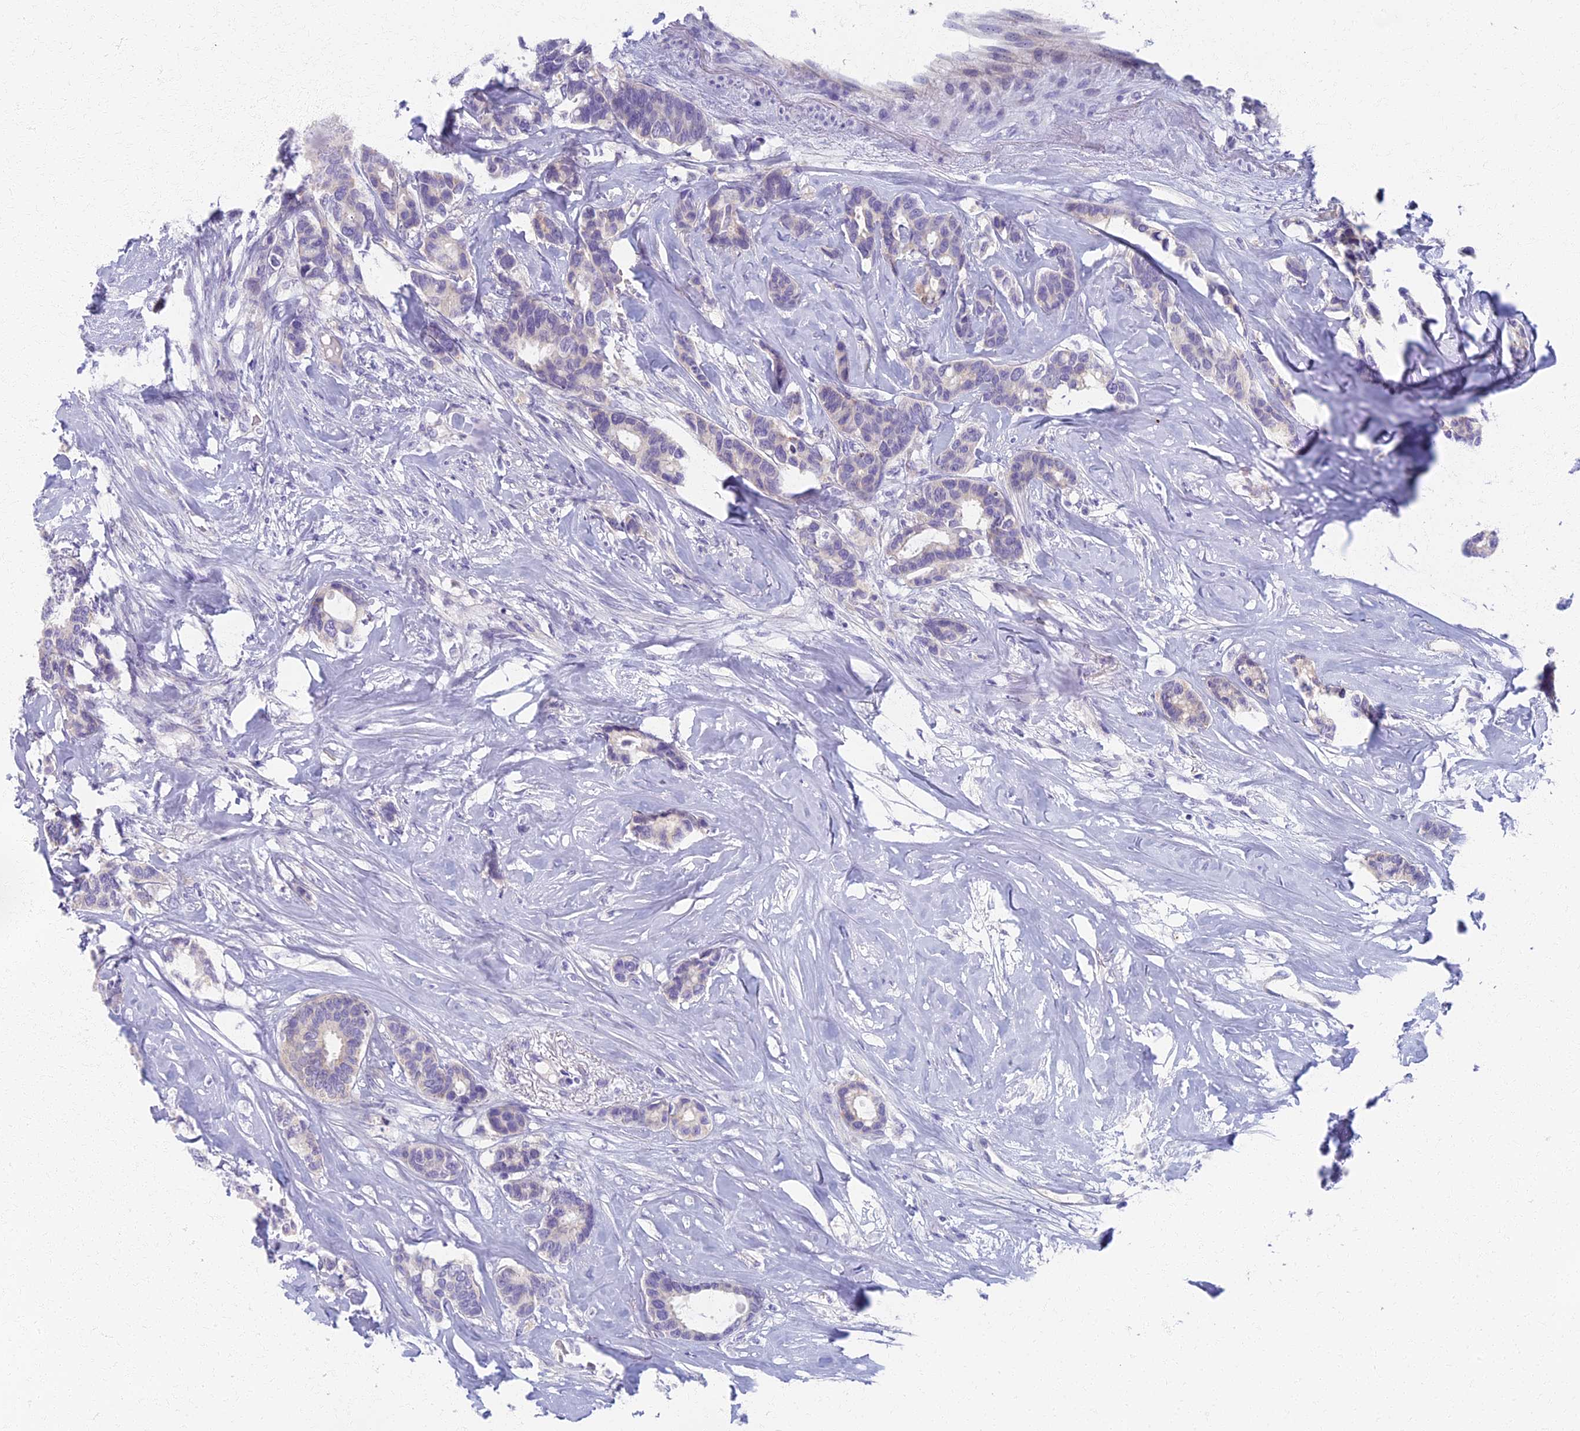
{"staining": {"intensity": "negative", "quantity": "none", "location": "none"}, "tissue": "breast cancer", "cell_type": "Tumor cells", "image_type": "cancer", "snomed": [{"axis": "morphology", "description": "Duct carcinoma"}, {"axis": "topography", "description": "Breast"}], "caption": "Micrograph shows no significant protein staining in tumor cells of breast cancer (infiltrating ductal carcinoma).", "gene": "AP4E1", "patient": {"sex": "female", "age": 87}}